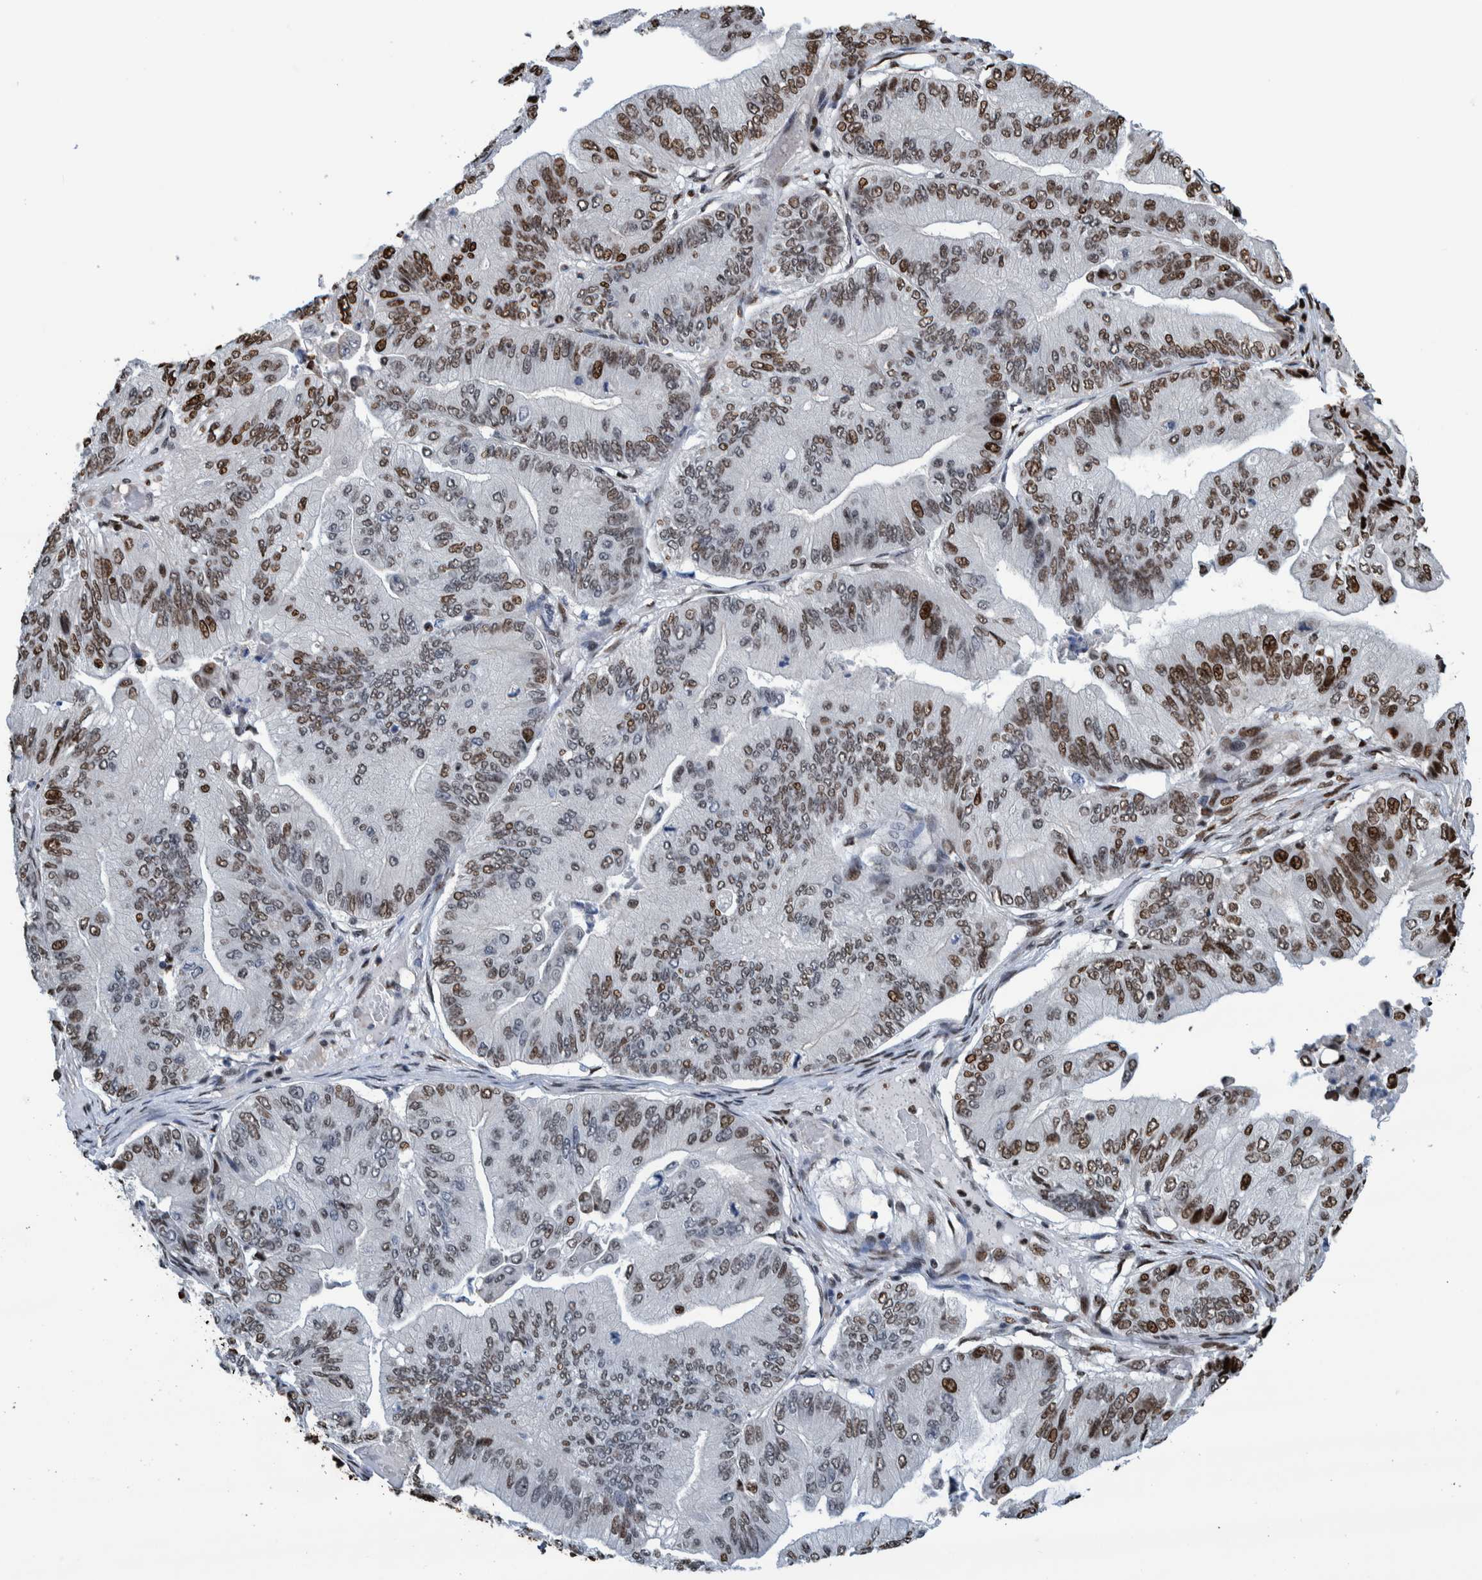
{"staining": {"intensity": "strong", "quantity": "25%-75%", "location": "nuclear"}, "tissue": "ovarian cancer", "cell_type": "Tumor cells", "image_type": "cancer", "snomed": [{"axis": "morphology", "description": "Cystadenocarcinoma, mucinous, NOS"}, {"axis": "topography", "description": "Ovary"}], "caption": "Human ovarian cancer (mucinous cystadenocarcinoma) stained with a protein marker demonstrates strong staining in tumor cells.", "gene": "HEATR9", "patient": {"sex": "female", "age": 61}}